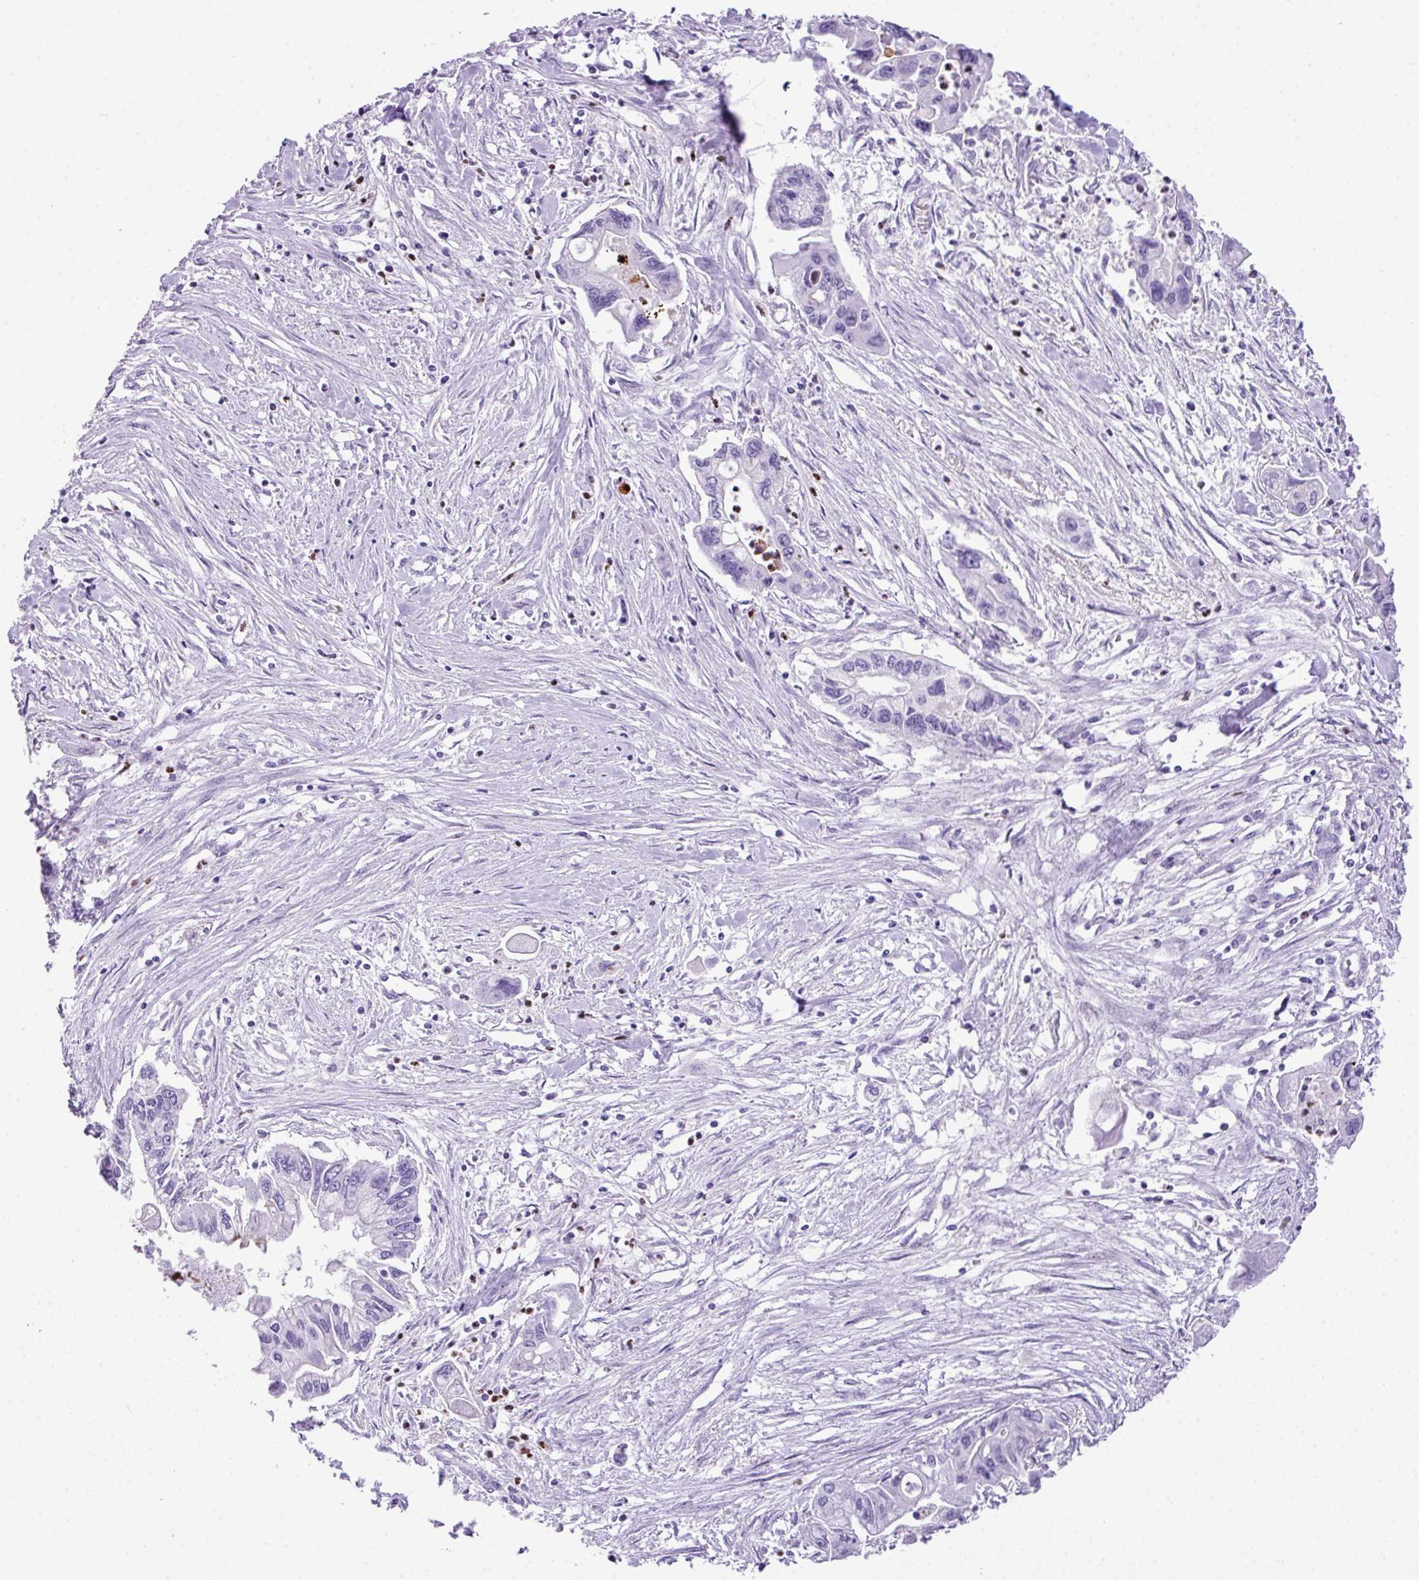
{"staining": {"intensity": "negative", "quantity": "none", "location": "none"}, "tissue": "pancreatic cancer", "cell_type": "Tumor cells", "image_type": "cancer", "snomed": [{"axis": "morphology", "description": "Adenocarcinoma, NOS"}, {"axis": "topography", "description": "Pancreas"}], "caption": "Adenocarcinoma (pancreatic) was stained to show a protein in brown. There is no significant positivity in tumor cells.", "gene": "RCAN2", "patient": {"sex": "male", "age": 62}}